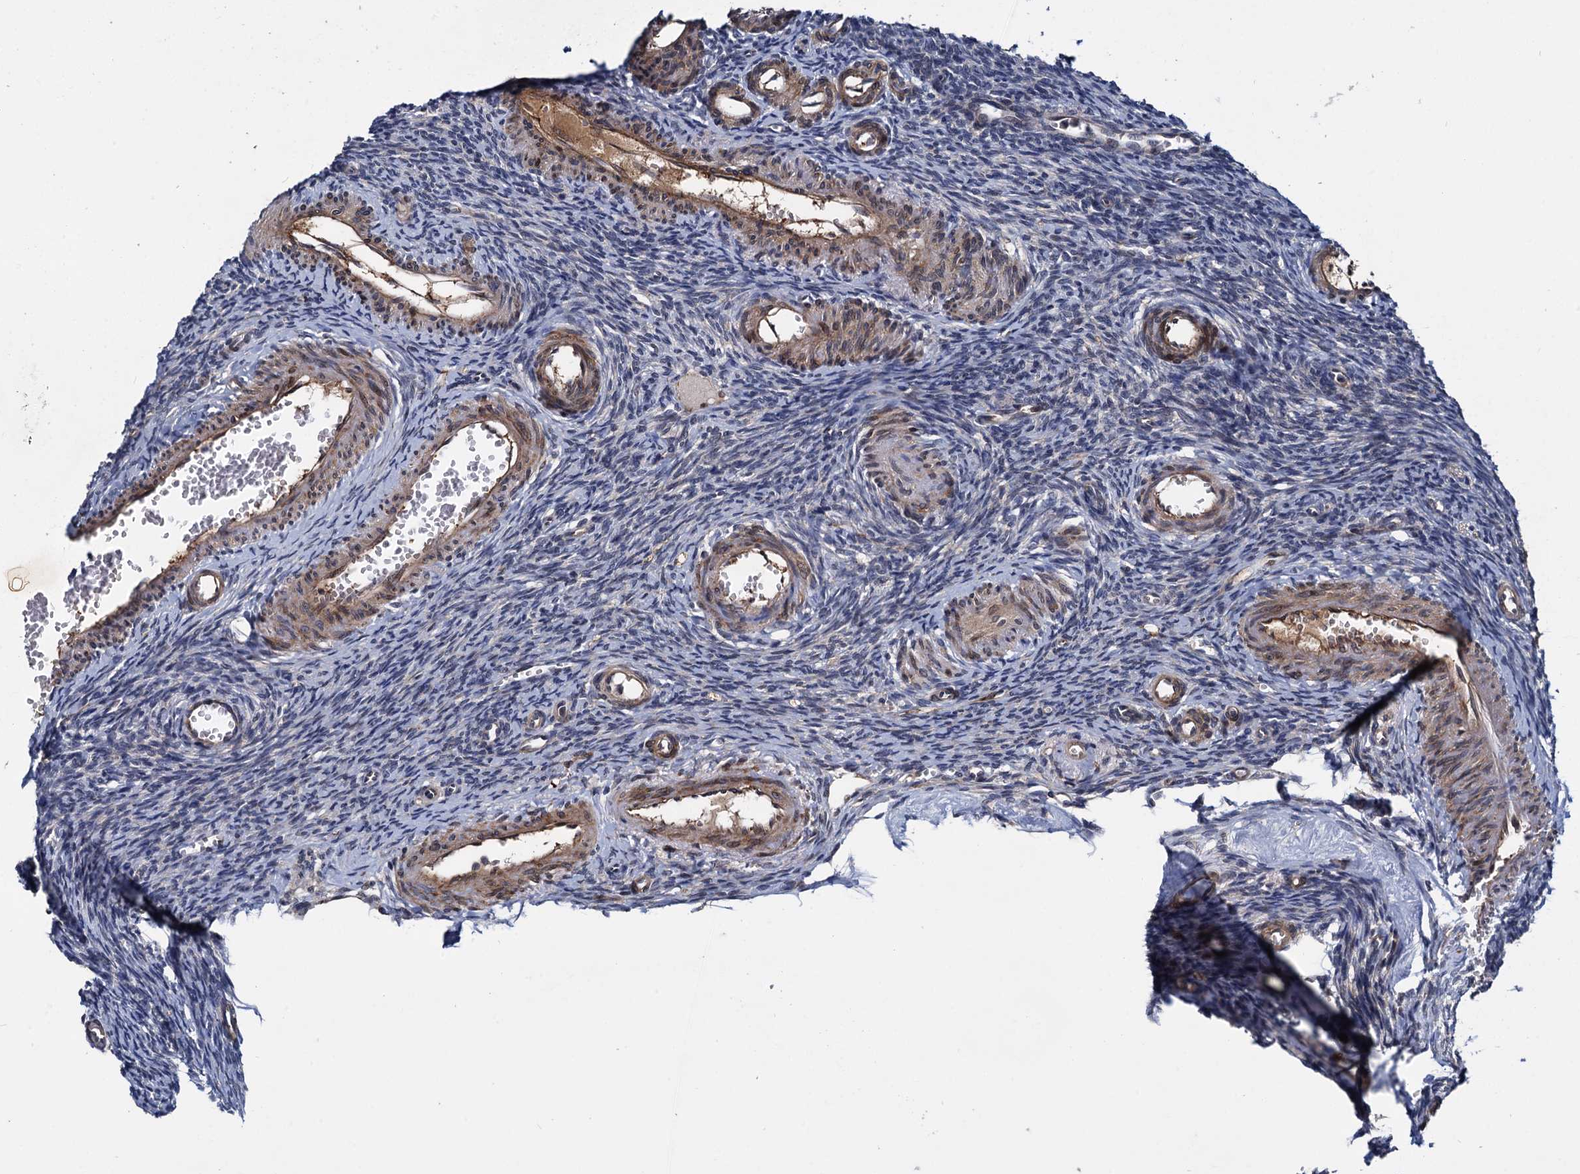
{"staining": {"intensity": "negative", "quantity": "none", "location": "none"}, "tissue": "ovary", "cell_type": "Ovarian stroma cells", "image_type": "normal", "snomed": [{"axis": "morphology", "description": "Normal tissue, NOS"}, {"axis": "topography", "description": "Ovary"}], "caption": "Ovarian stroma cells show no significant expression in normal ovary.", "gene": "ARHGAP42", "patient": {"sex": "female", "age": 39}}